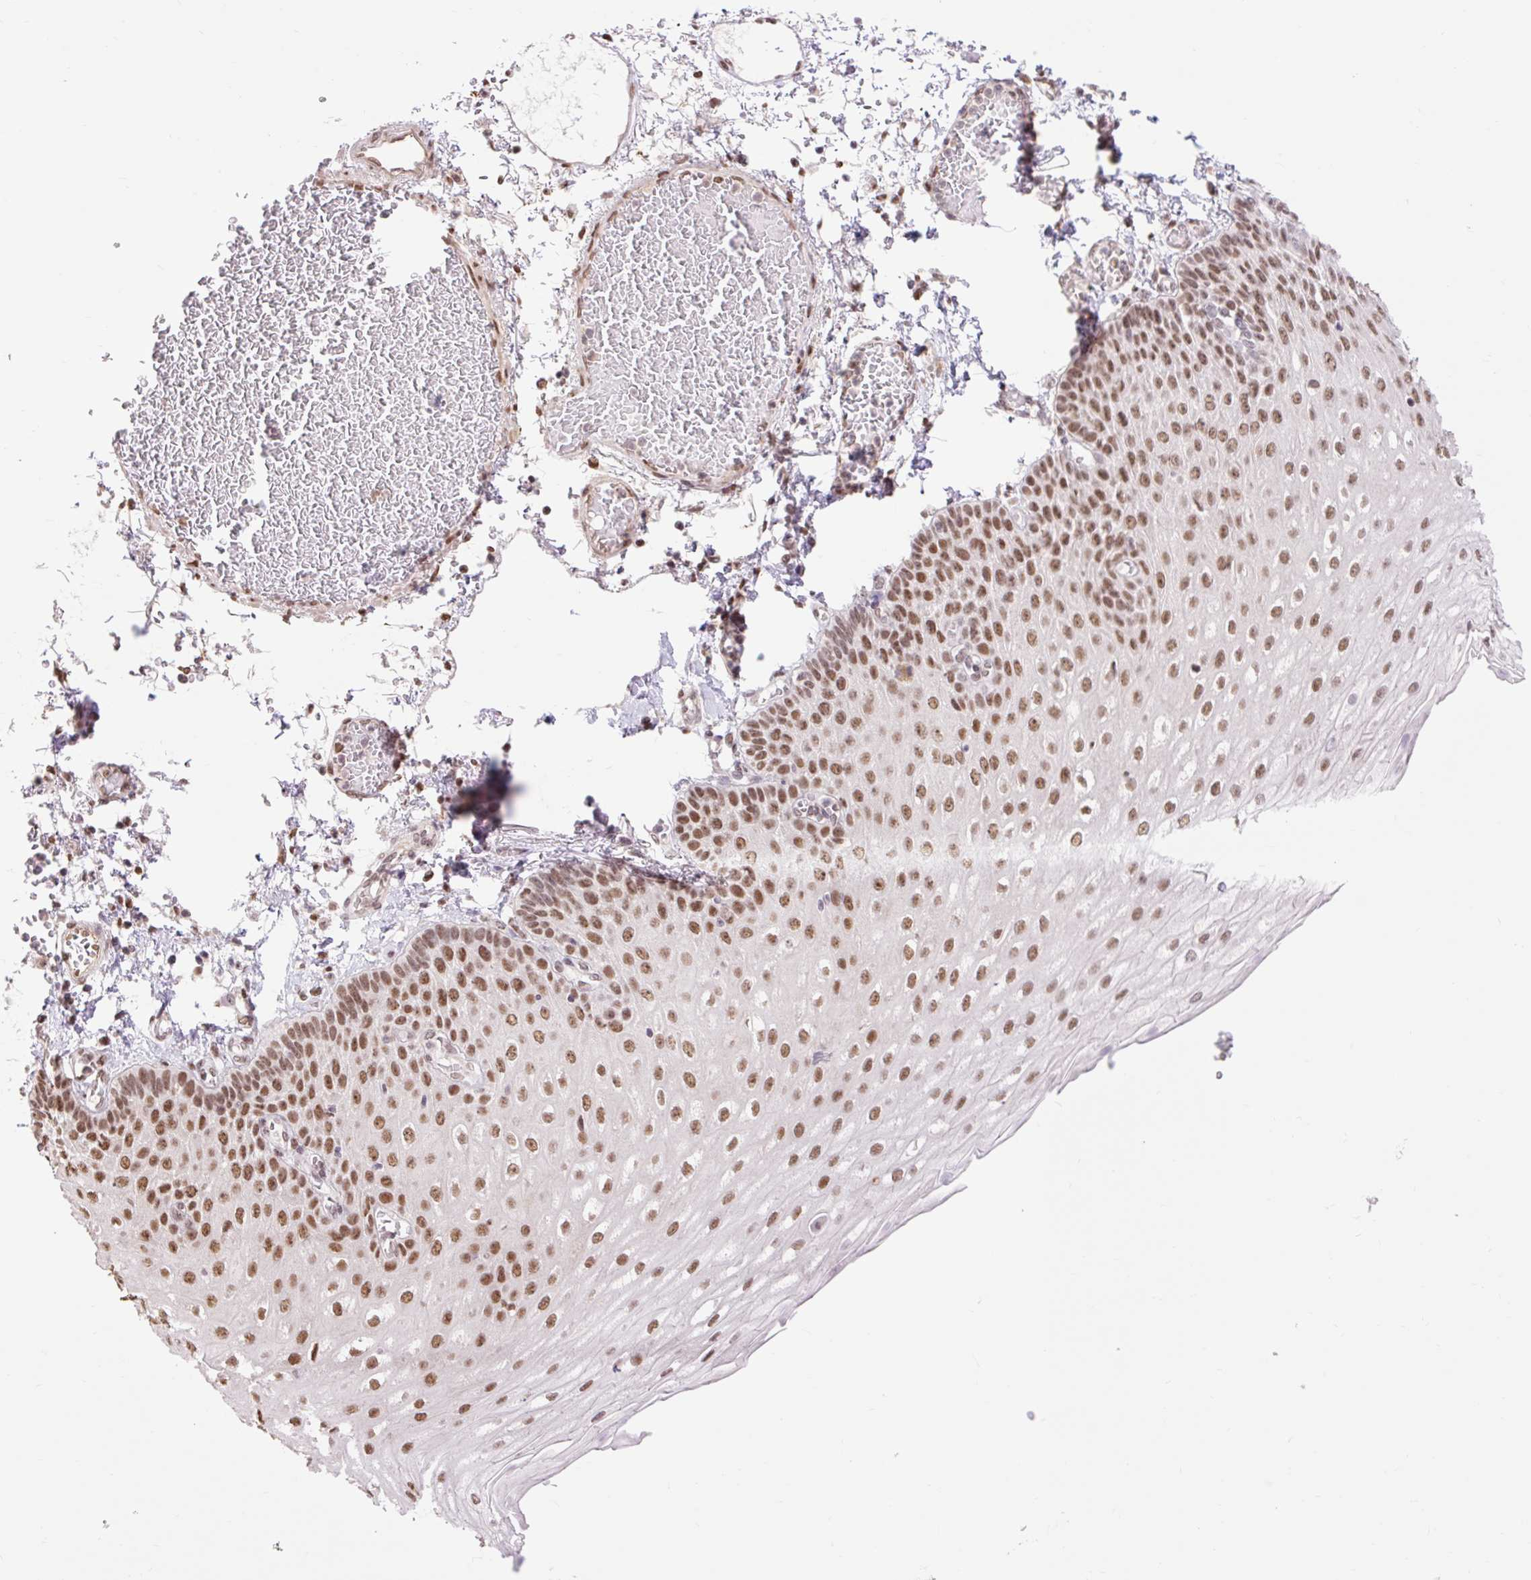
{"staining": {"intensity": "strong", "quantity": ">75%", "location": "nuclear"}, "tissue": "esophagus", "cell_type": "Squamous epithelial cells", "image_type": "normal", "snomed": [{"axis": "morphology", "description": "Normal tissue, NOS"}, {"axis": "morphology", "description": "Adenocarcinoma, NOS"}, {"axis": "topography", "description": "Esophagus"}], "caption": "Immunohistochemical staining of normal human esophagus demonstrates strong nuclear protein staining in about >75% of squamous epithelial cells. (DAB = brown stain, brightfield microscopy at high magnification).", "gene": "ENSG00000261832", "patient": {"sex": "male", "age": 81}}